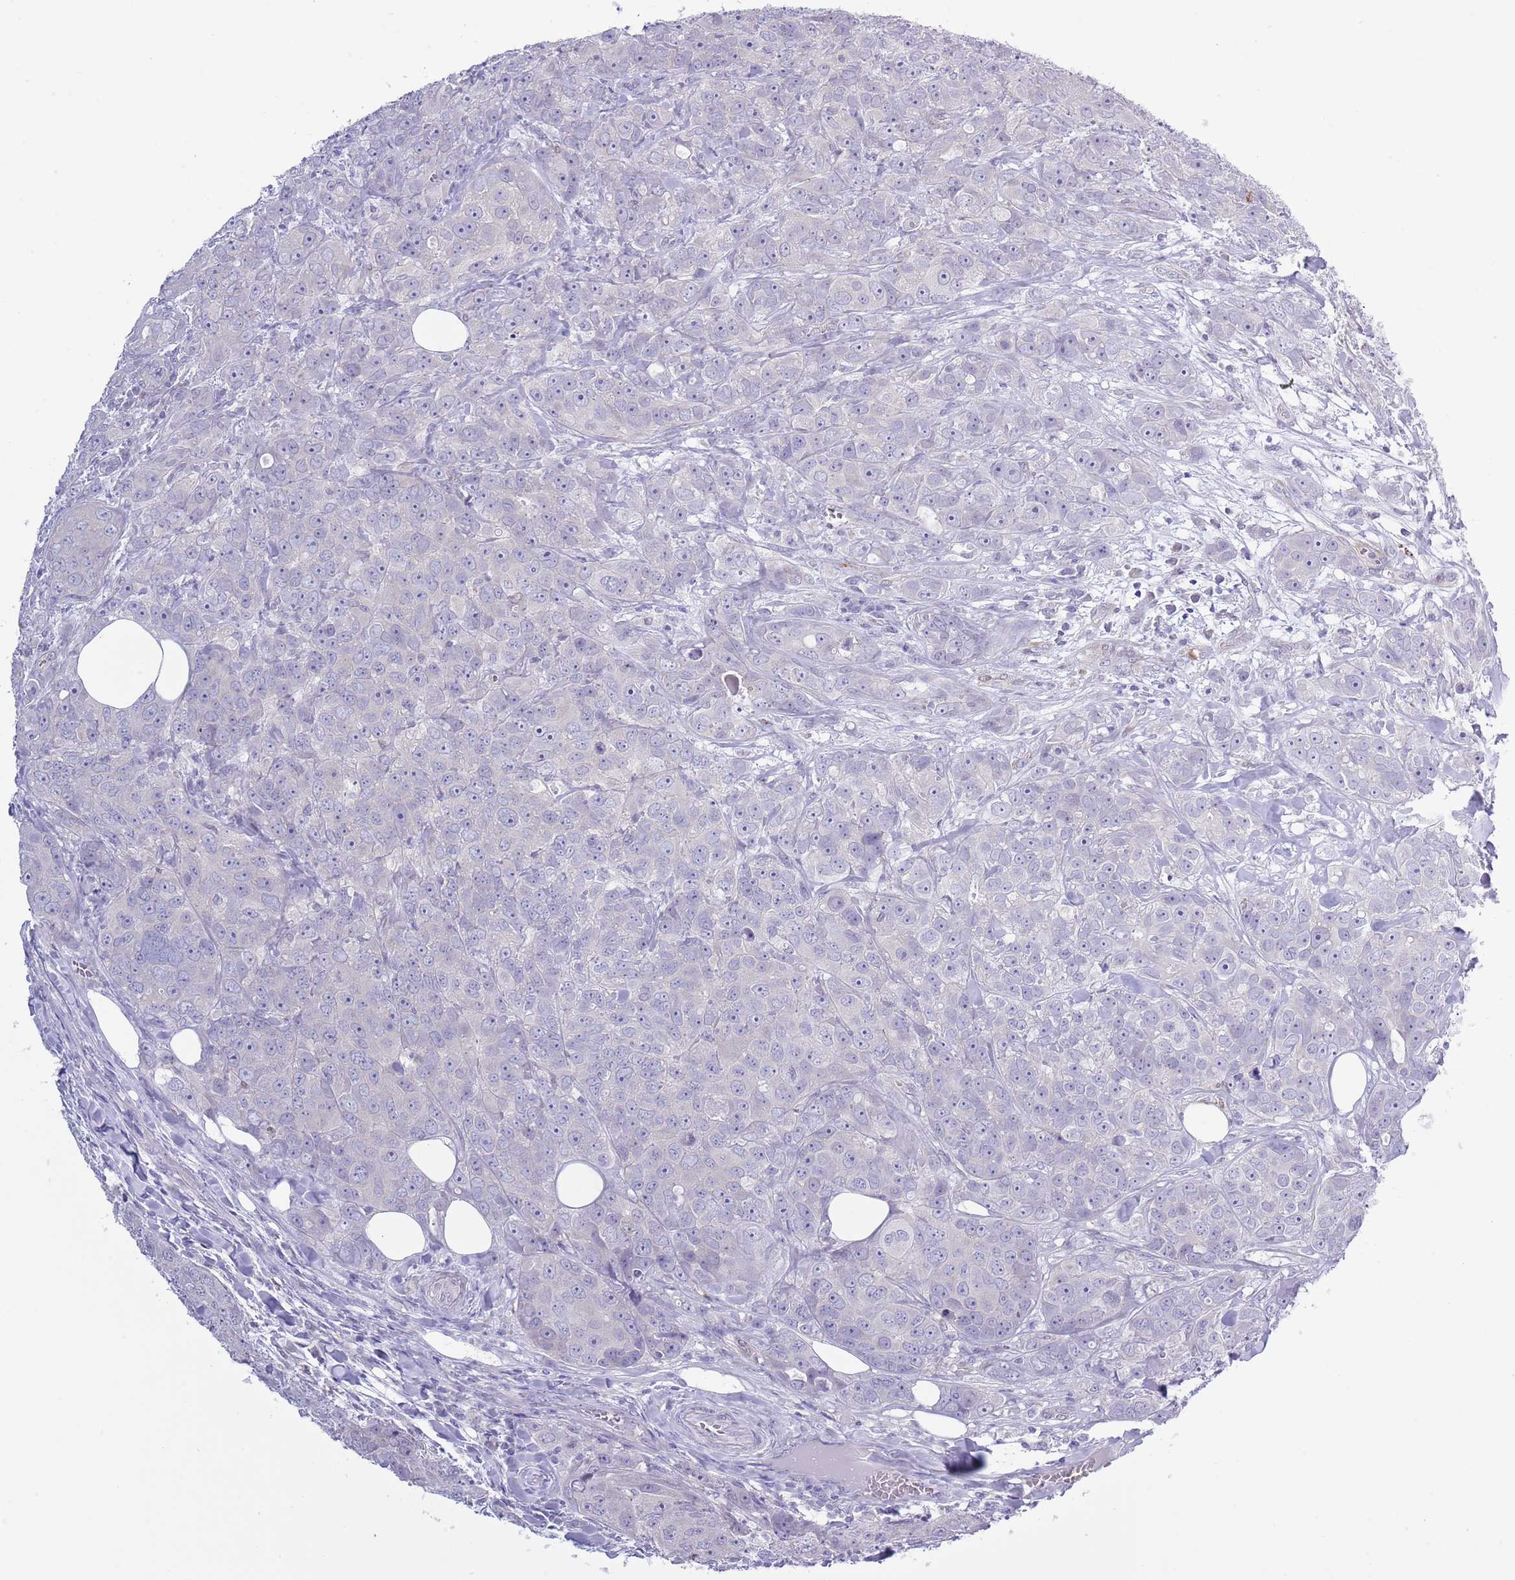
{"staining": {"intensity": "negative", "quantity": "none", "location": "none"}, "tissue": "breast cancer", "cell_type": "Tumor cells", "image_type": "cancer", "snomed": [{"axis": "morphology", "description": "Duct carcinoma"}, {"axis": "topography", "description": "Breast"}], "caption": "Breast cancer (invasive ductal carcinoma) was stained to show a protein in brown. There is no significant positivity in tumor cells. The staining is performed using DAB (3,3'-diaminobenzidine) brown chromogen with nuclei counter-stained in using hematoxylin.", "gene": "ZFP2", "patient": {"sex": "female", "age": 43}}